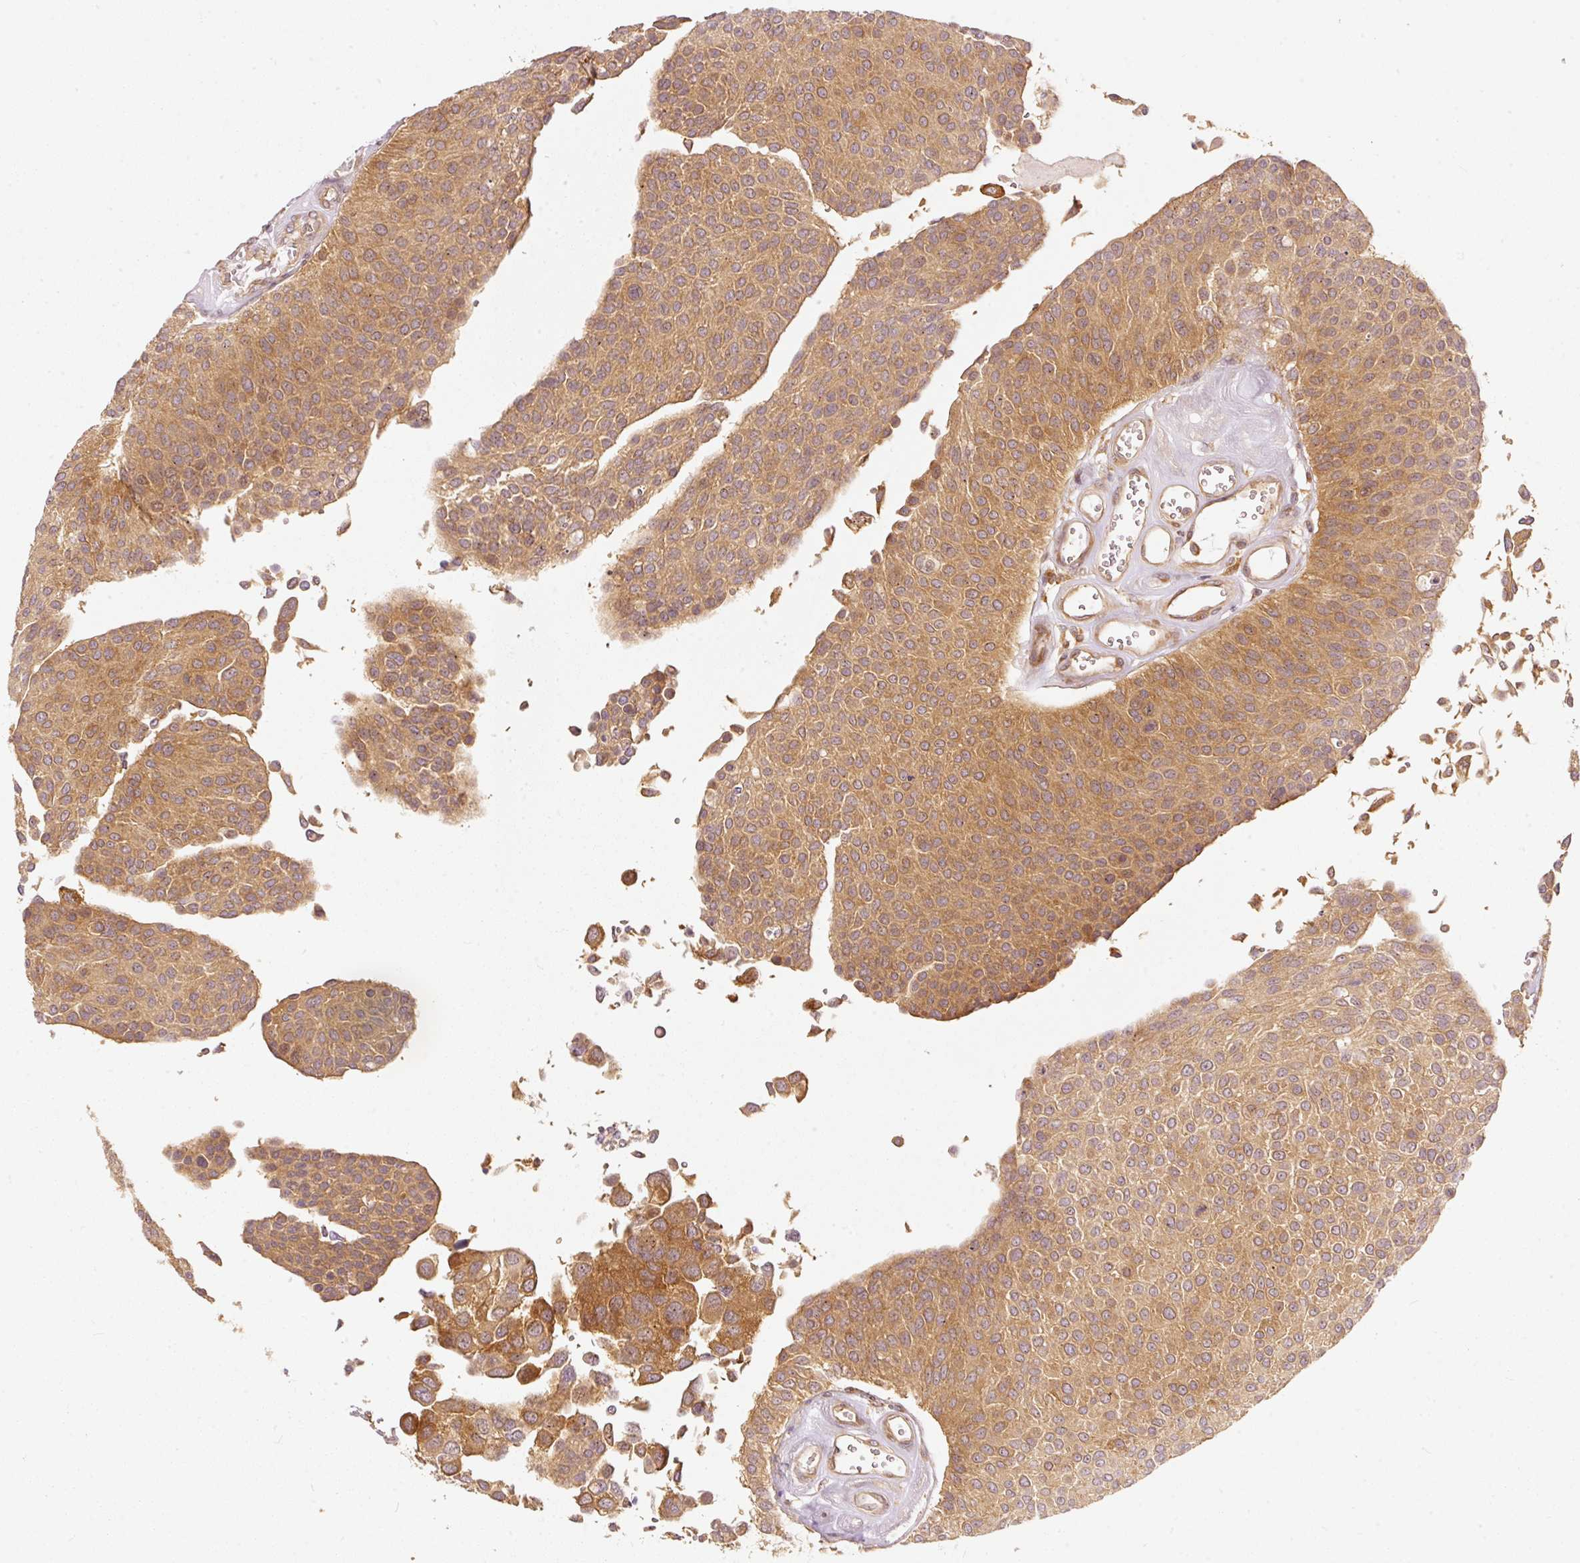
{"staining": {"intensity": "moderate", "quantity": ">75%", "location": "cytoplasmic/membranous"}, "tissue": "urothelial cancer", "cell_type": "Tumor cells", "image_type": "cancer", "snomed": [{"axis": "morphology", "description": "Urothelial carcinoma, NOS"}, {"axis": "topography", "description": "Urinary bladder"}], "caption": "The immunohistochemical stain labels moderate cytoplasmic/membranous expression in tumor cells of urothelial cancer tissue. Nuclei are stained in blue.", "gene": "EIF3B", "patient": {"sex": "male", "age": 55}}